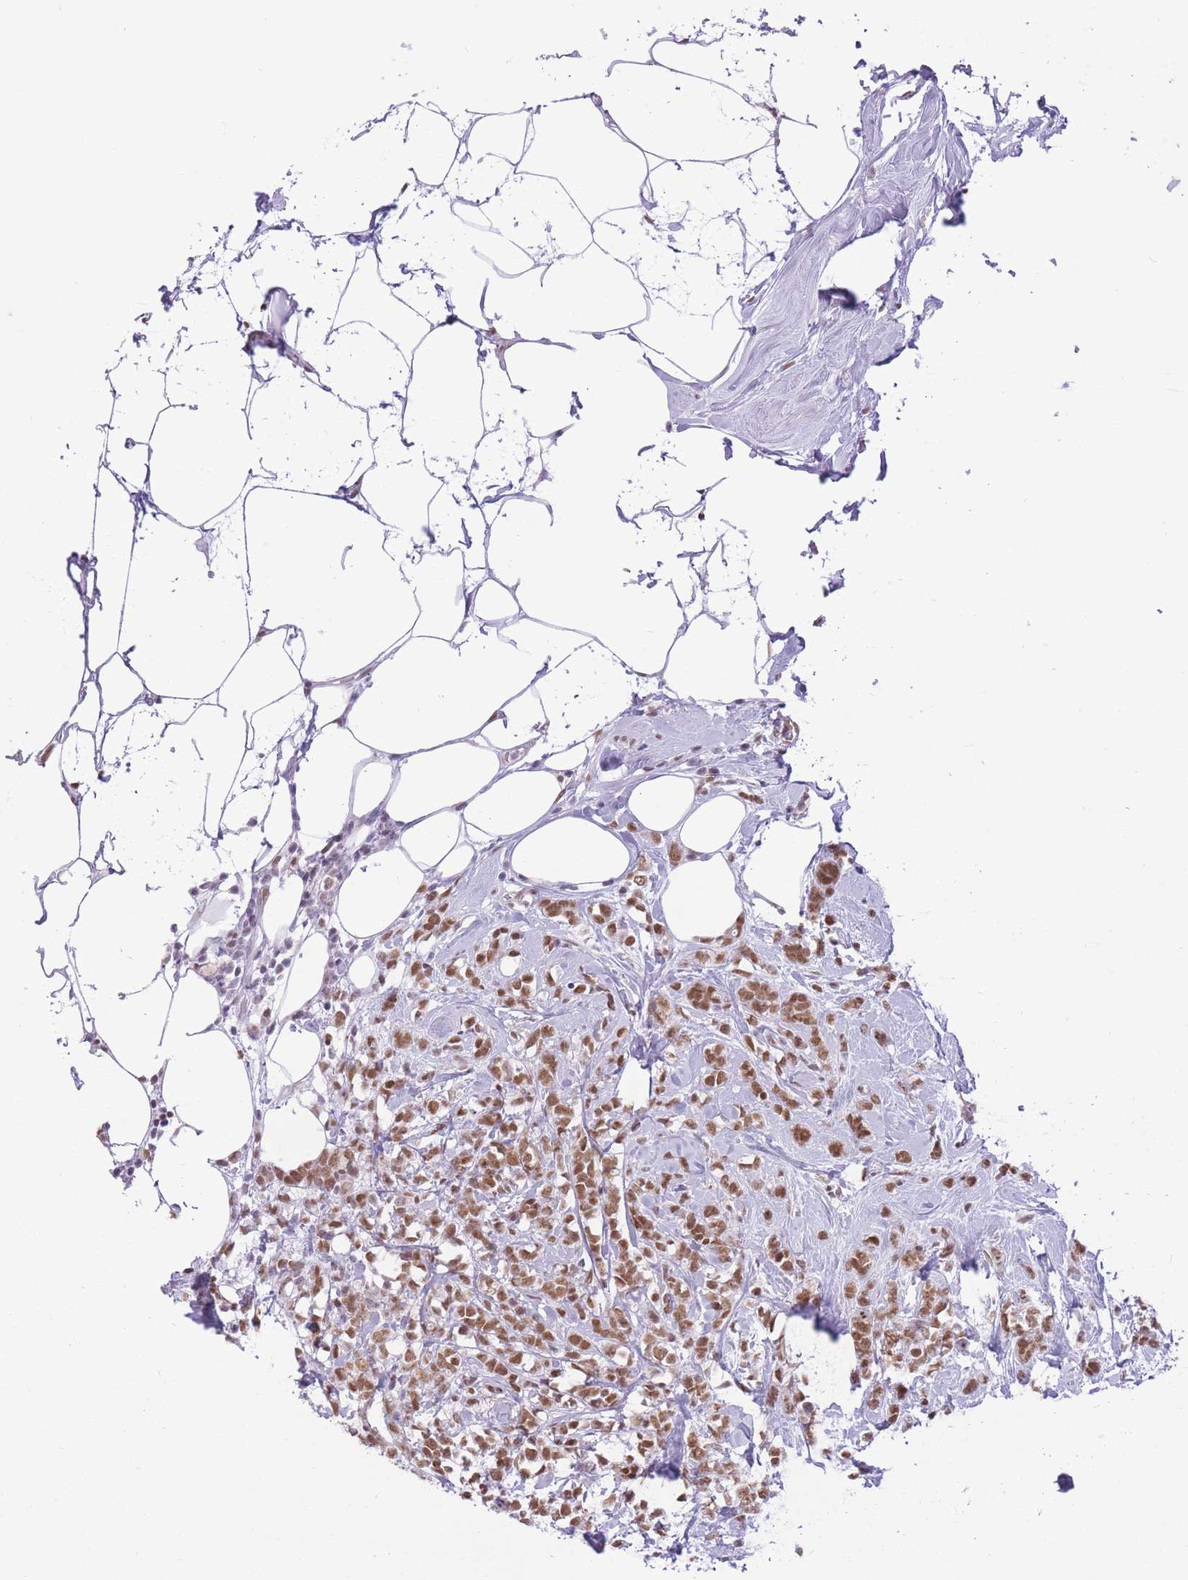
{"staining": {"intensity": "moderate", "quantity": ">75%", "location": "nuclear"}, "tissue": "breast cancer", "cell_type": "Tumor cells", "image_type": "cancer", "snomed": [{"axis": "morphology", "description": "Lobular carcinoma"}, {"axis": "topography", "description": "Breast"}], "caption": "This is a histology image of immunohistochemistry (IHC) staining of lobular carcinoma (breast), which shows moderate positivity in the nuclear of tumor cells.", "gene": "ZBED5", "patient": {"sex": "female", "age": 58}}